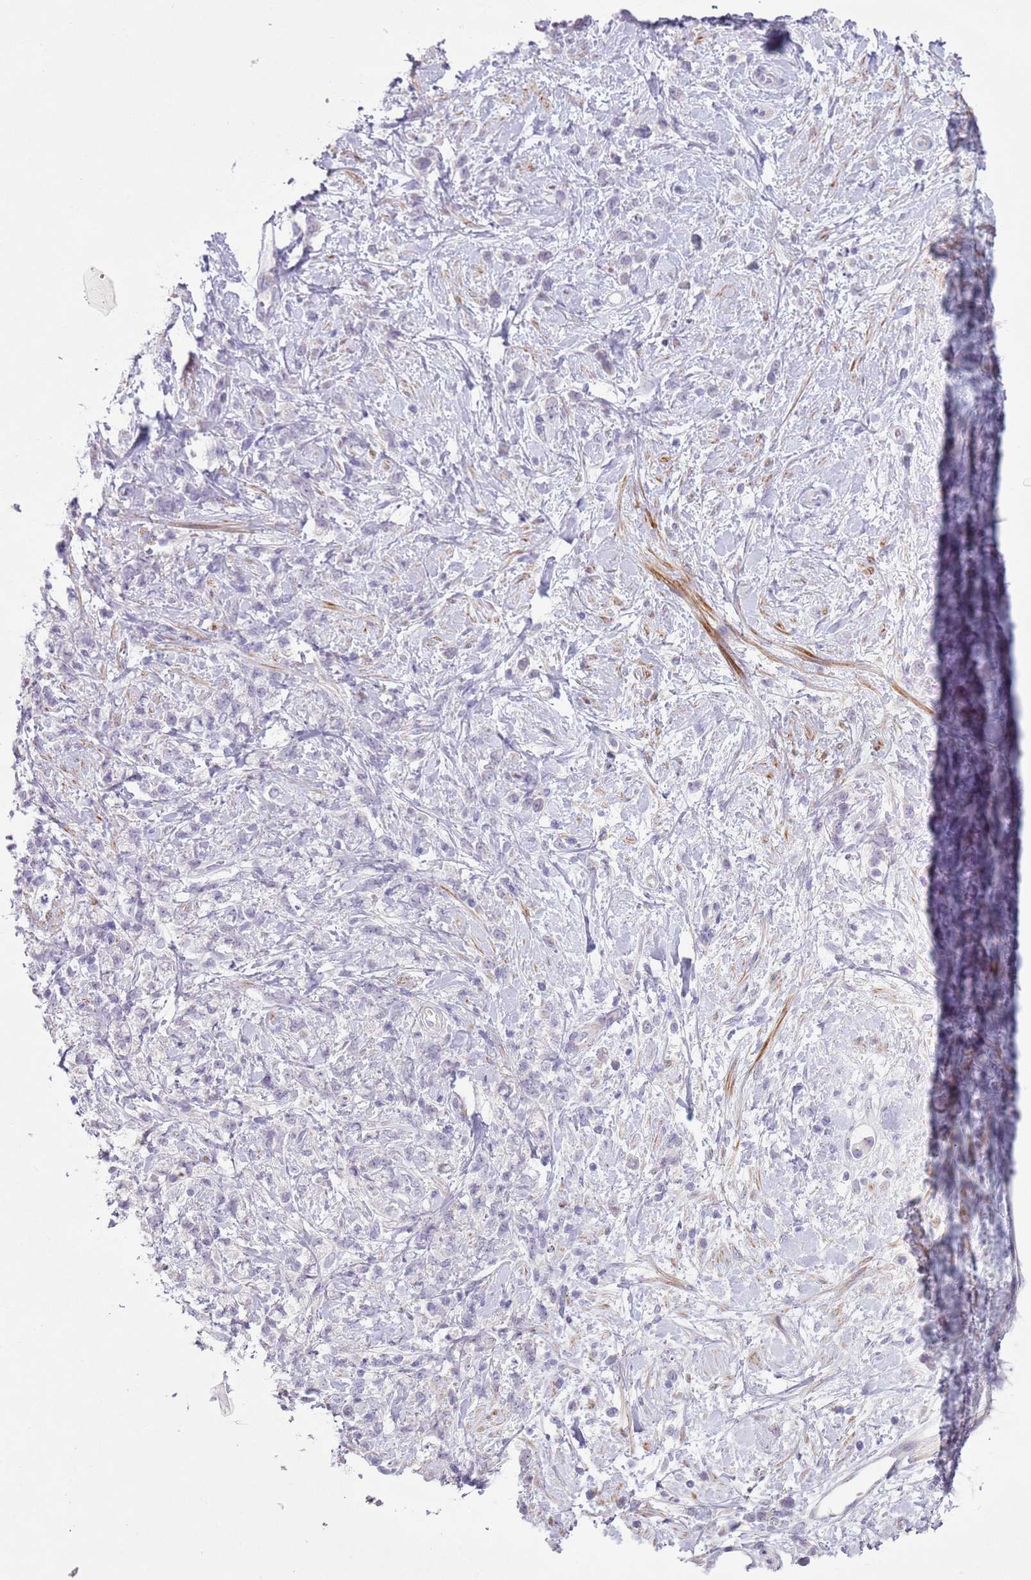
{"staining": {"intensity": "negative", "quantity": "none", "location": "none"}, "tissue": "stomach cancer", "cell_type": "Tumor cells", "image_type": "cancer", "snomed": [{"axis": "morphology", "description": "Adenocarcinoma, NOS"}, {"axis": "topography", "description": "Stomach"}], "caption": "IHC of stomach adenocarcinoma reveals no staining in tumor cells.", "gene": "ZNF239", "patient": {"sex": "female", "age": 60}}